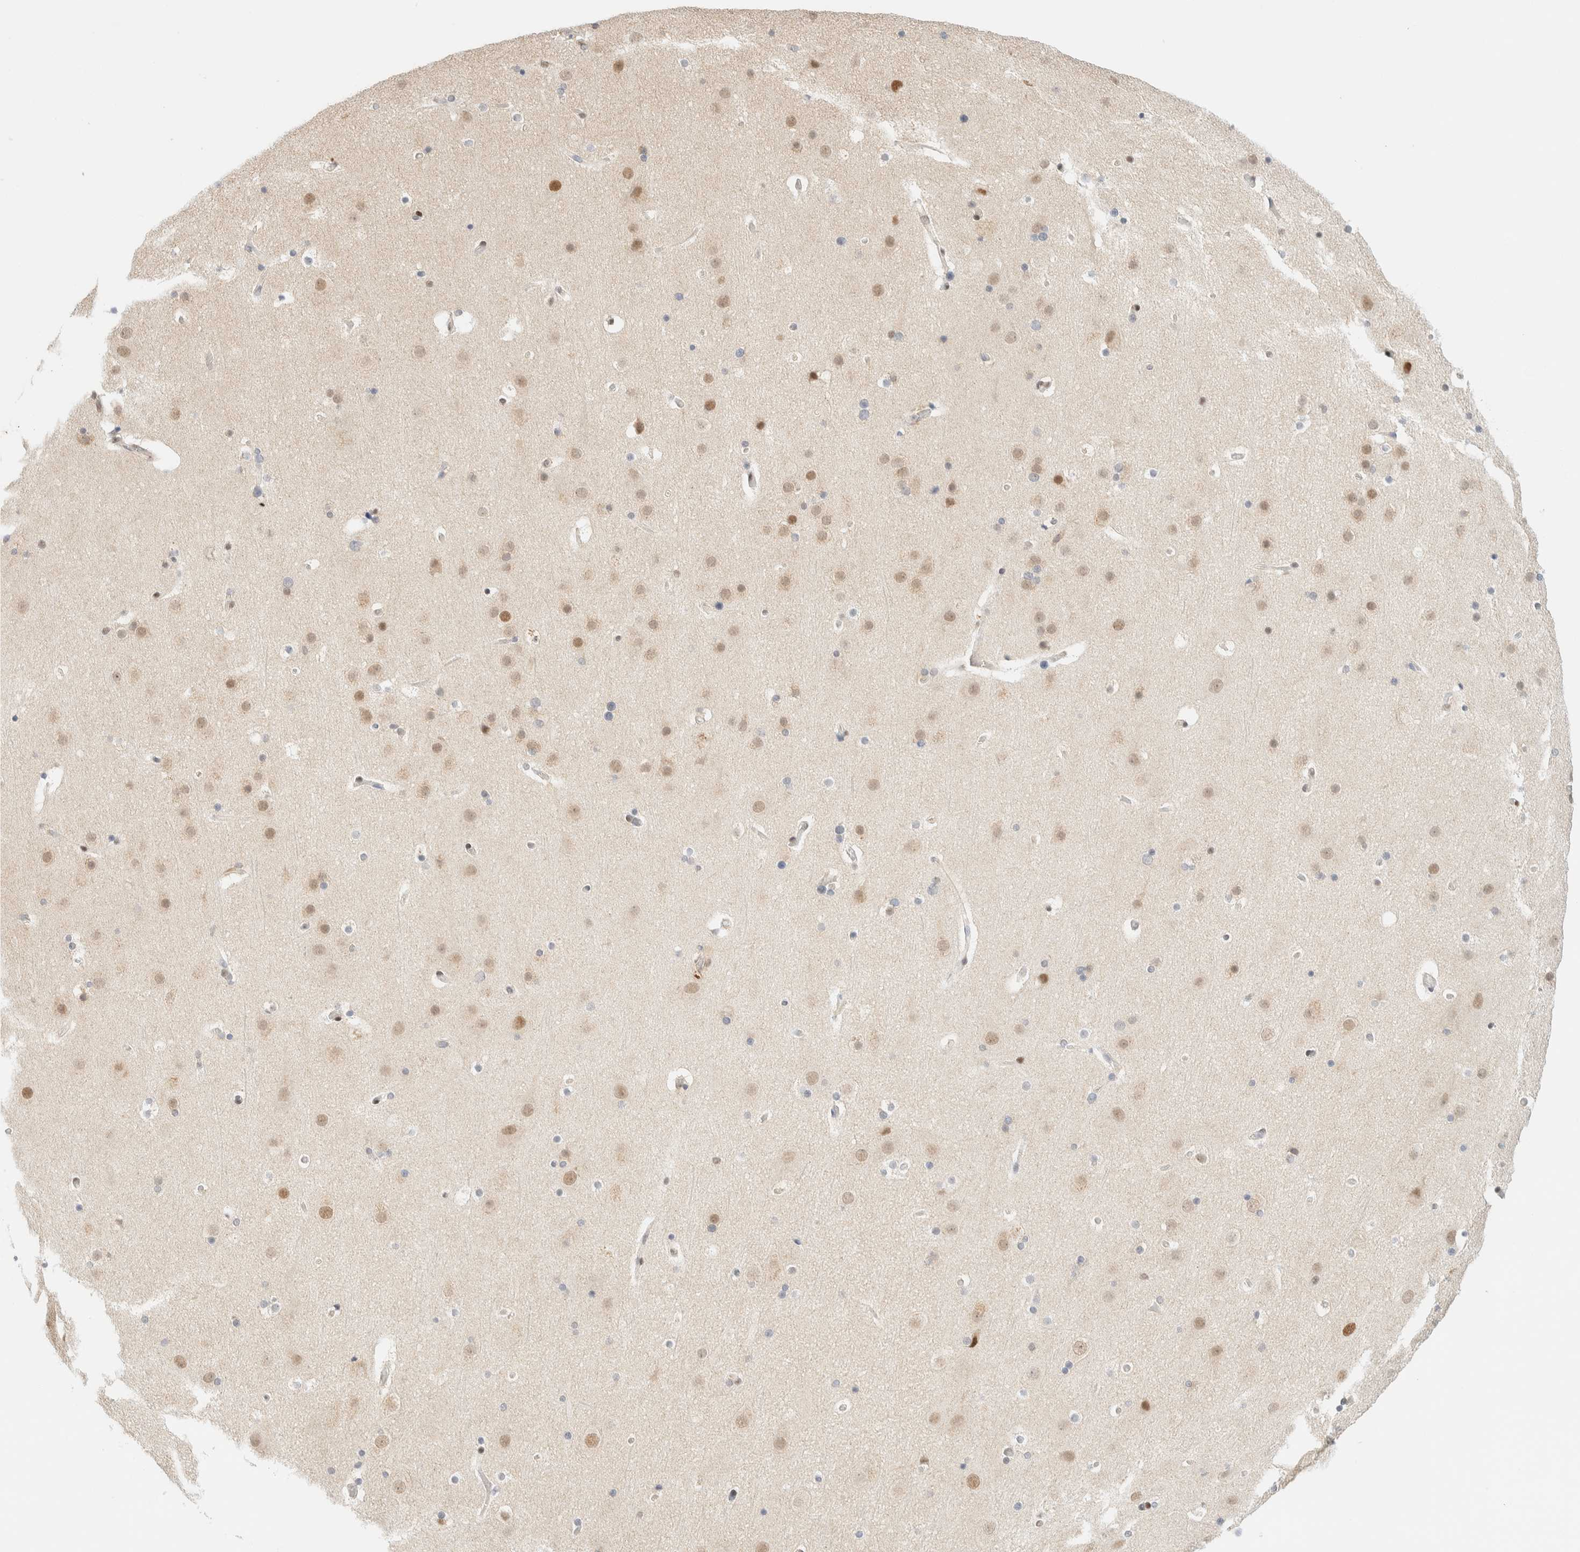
{"staining": {"intensity": "weak", "quantity": ">75%", "location": "nuclear"}, "tissue": "cerebral cortex", "cell_type": "Endothelial cells", "image_type": "normal", "snomed": [{"axis": "morphology", "description": "Normal tissue, NOS"}, {"axis": "topography", "description": "Cerebral cortex"}], "caption": "An image of cerebral cortex stained for a protein exhibits weak nuclear brown staining in endothelial cells.", "gene": "PYGO2", "patient": {"sex": "male", "age": 57}}